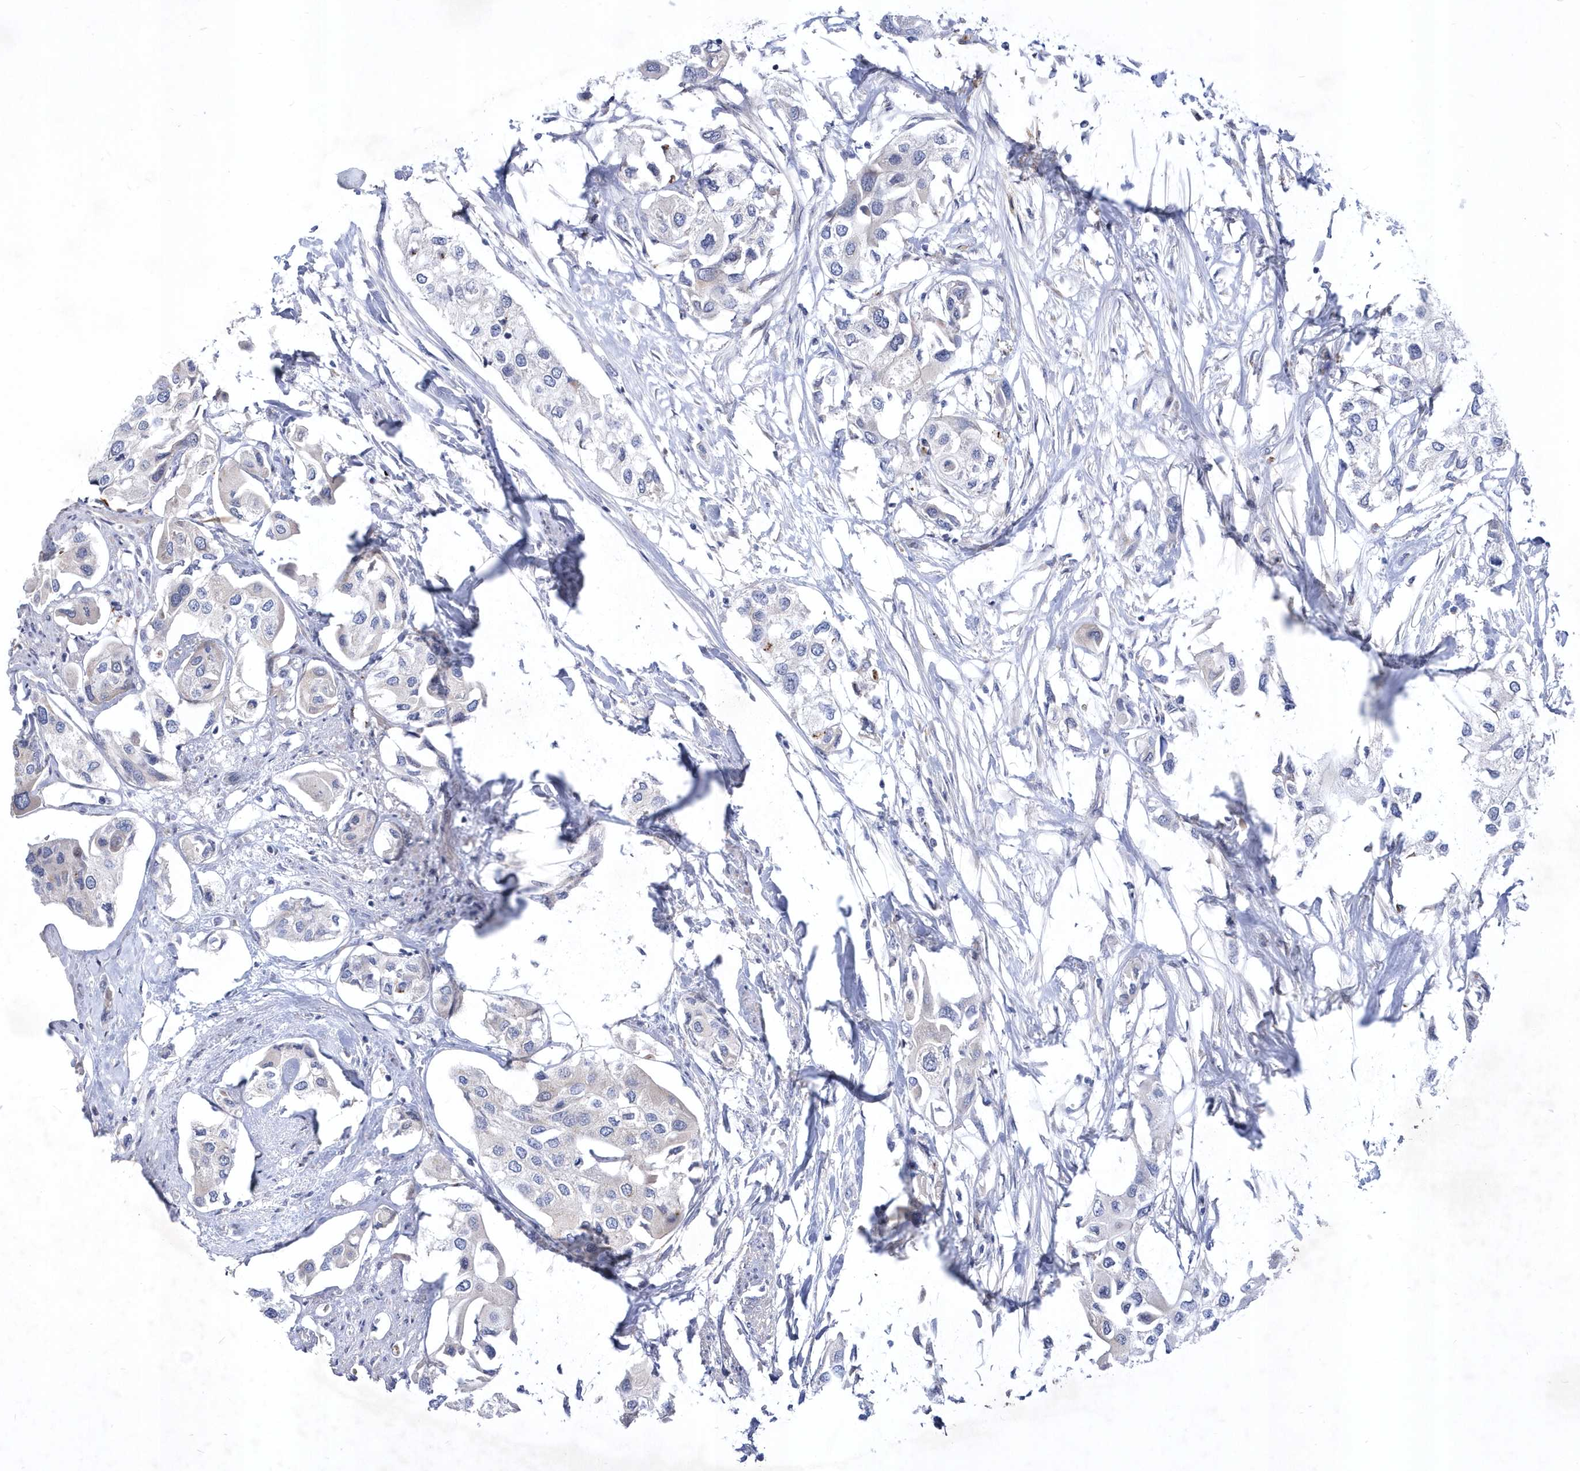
{"staining": {"intensity": "negative", "quantity": "none", "location": "none"}, "tissue": "urothelial cancer", "cell_type": "Tumor cells", "image_type": "cancer", "snomed": [{"axis": "morphology", "description": "Urothelial carcinoma, High grade"}, {"axis": "topography", "description": "Urinary bladder"}], "caption": "The histopathology image exhibits no staining of tumor cells in urothelial cancer. The staining was performed using DAB (3,3'-diaminobenzidine) to visualize the protein expression in brown, while the nuclei were stained in blue with hematoxylin (Magnification: 20x).", "gene": "LONRF2", "patient": {"sex": "male", "age": 64}}